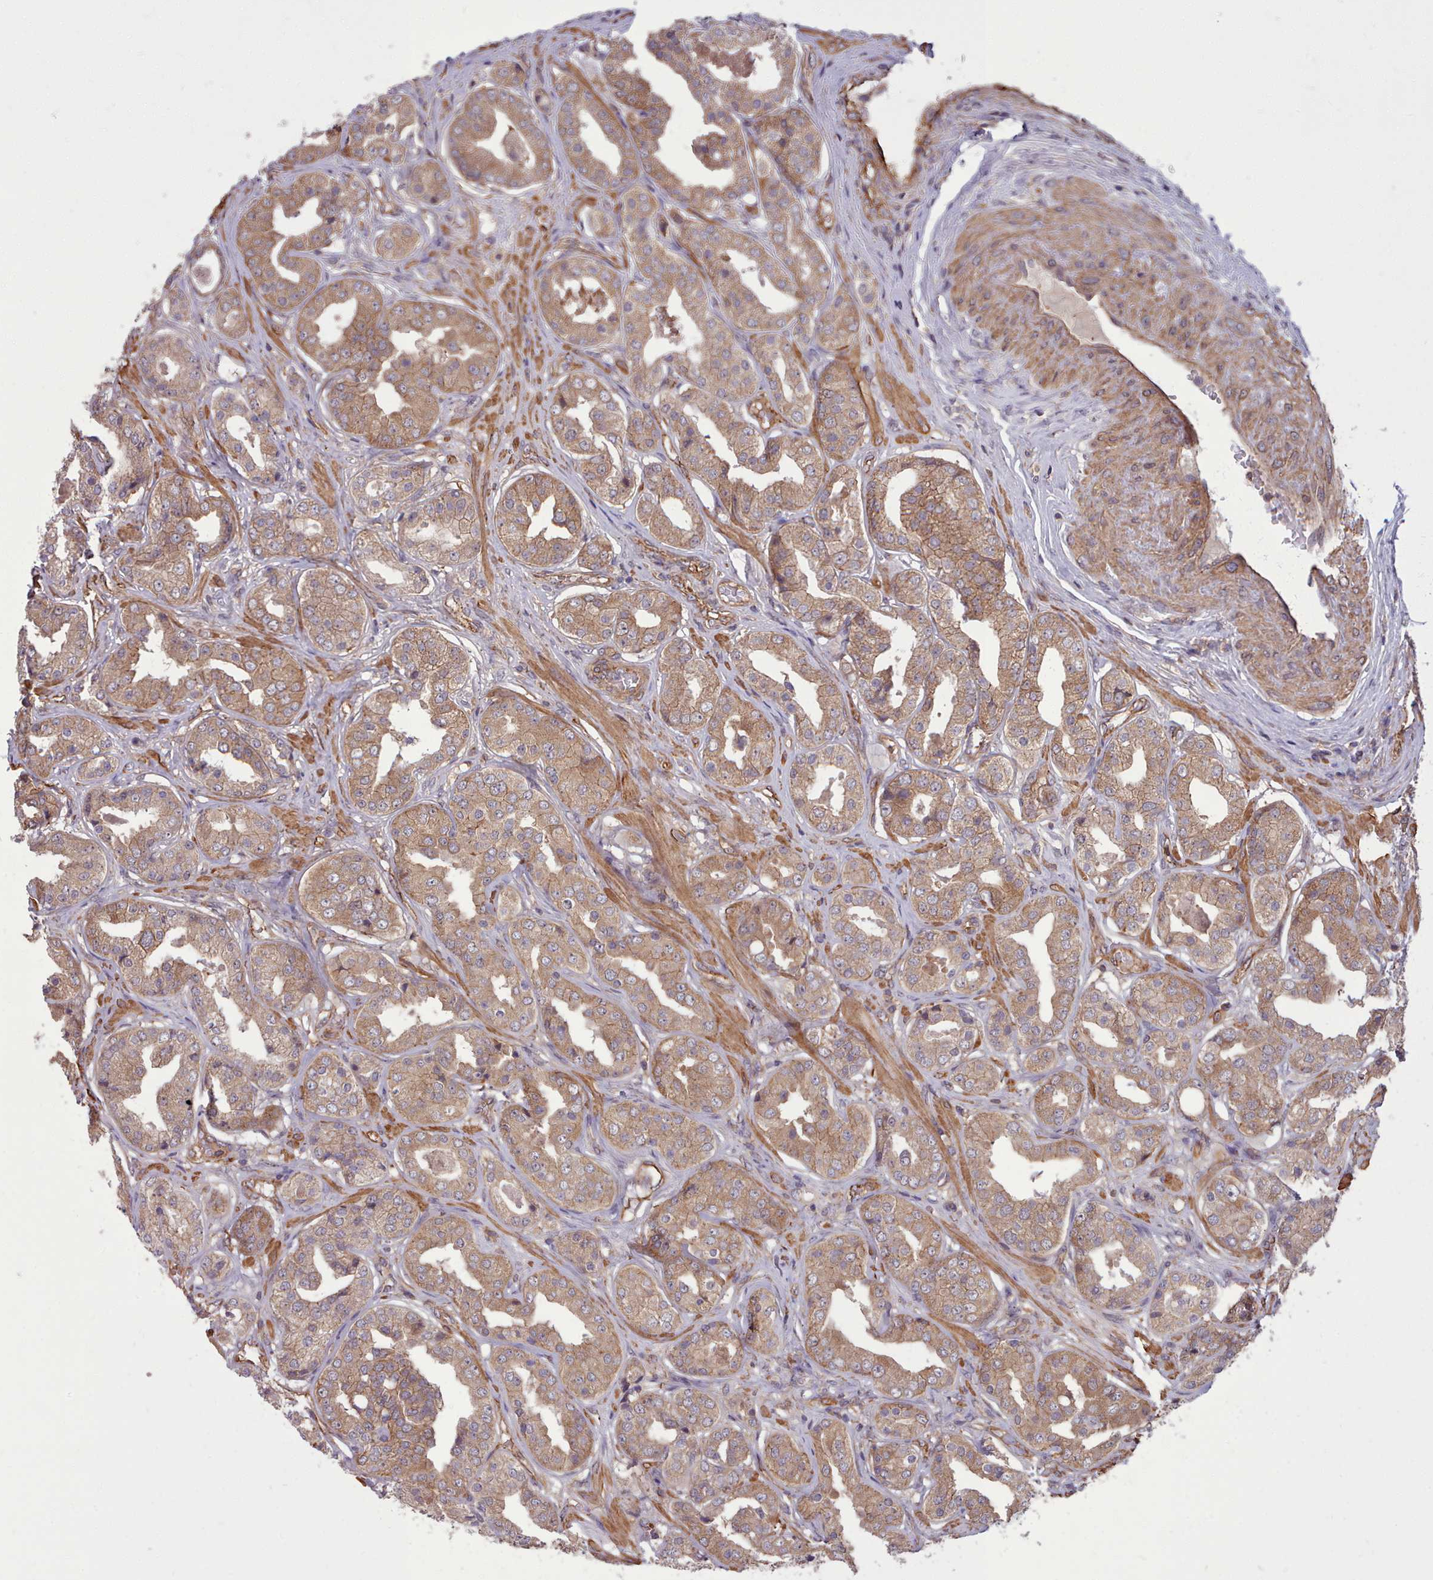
{"staining": {"intensity": "moderate", "quantity": ">75%", "location": "cytoplasmic/membranous"}, "tissue": "prostate cancer", "cell_type": "Tumor cells", "image_type": "cancer", "snomed": [{"axis": "morphology", "description": "Adenocarcinoma, High grade"}, {"axis": "topography", "description": "Prostate"}], "caption": "Prostate cancer (adenocarcinoma (high-grade)) tissue exhibits moderate cytoplasmic/membranous staining in approximately >75% of tumor cells, visualized by immunohistochemistry.", "gene": "STUB1", "patient": {"sex": "male", "age": 63}}